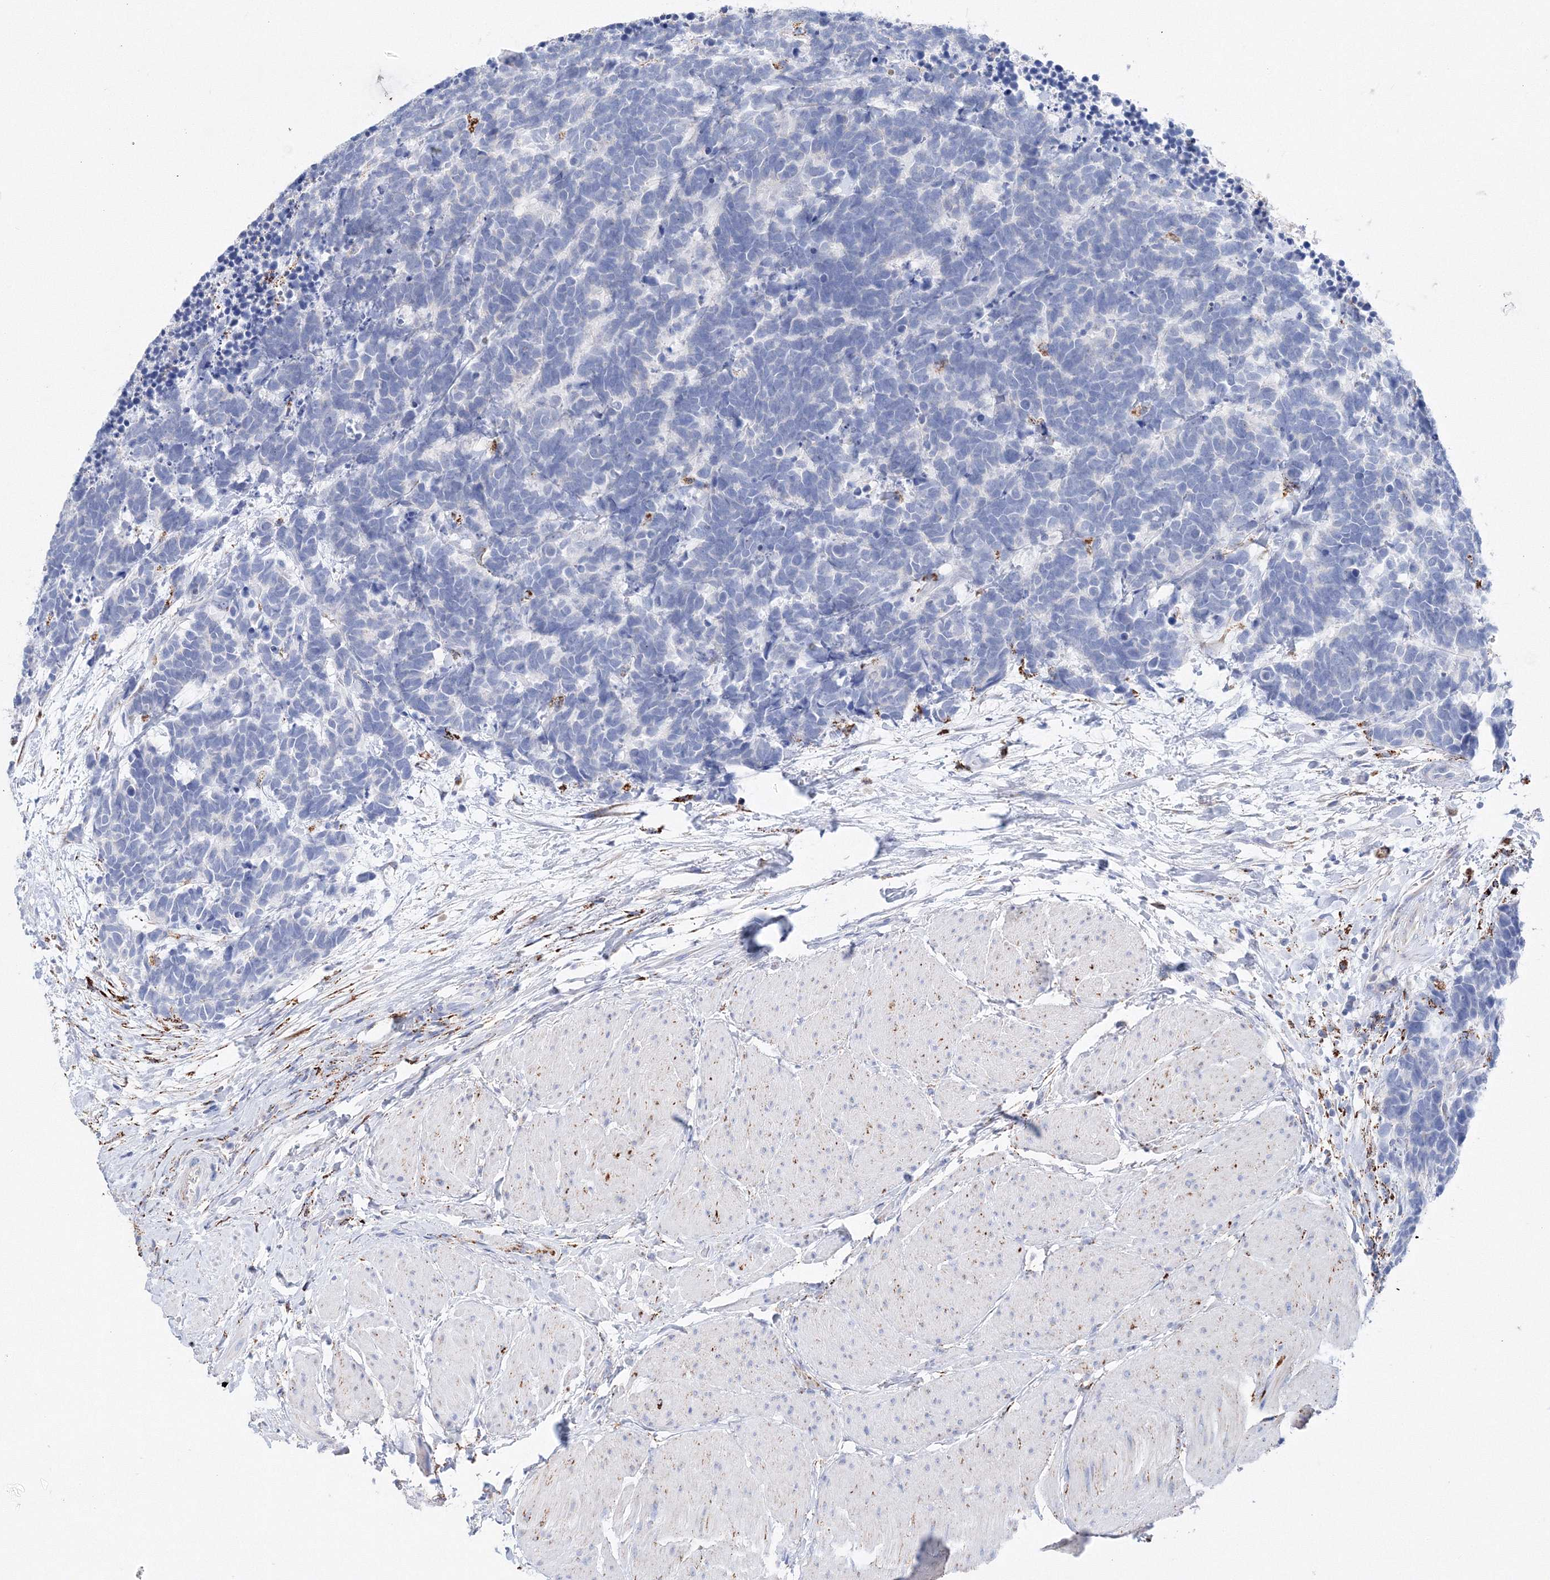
{"staining": {"intensity": "negative", "quantity": "none", "location": "none"}, "tissue": "carcinoid", "cell_type": "Tumor cells", "image_type": "cancer", "snomed": [{"axis": "morphology", "description": "Carcinoma, NOS"}, {"axis": "morphology", "description": "Carcinoid, malignant, NOS"}, {"axis": "topography", "description": "Urinary bladder"}], "caption": "Tumor cells are negative for protein expression in human carcinoma.", "gene": "MERTK", "patient": {"sex": "male", "age": 57}}